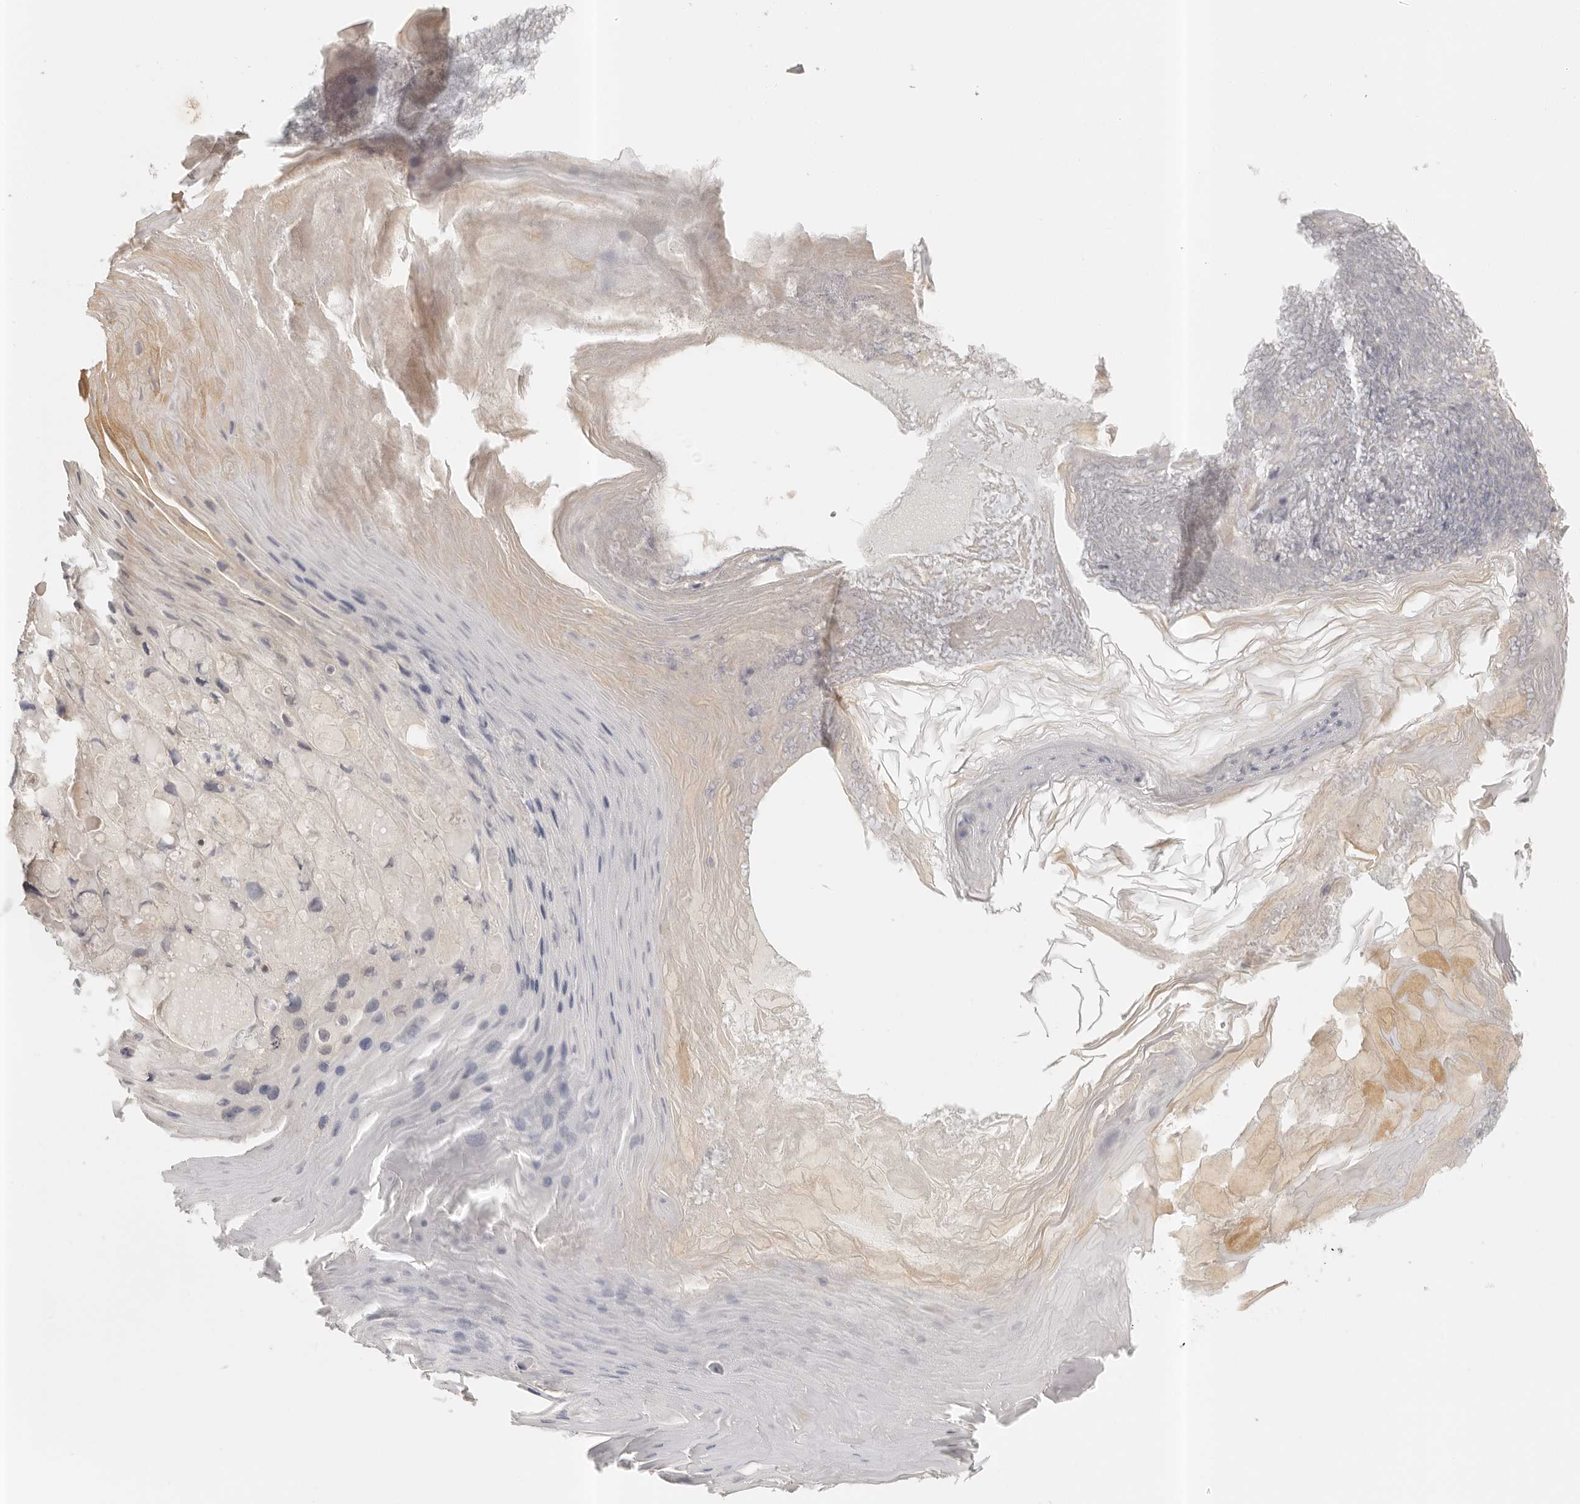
{"staining": {"intensity": "moderate", "quantity": "25%-75%", "location": "cytoplasmic/membranous"}, "tissue": "skin cancer", "cell_type": "Tumor cells", "image_type": "cancer", "snomed": [{"axis": "morphology", "description": "Squamous cell carcinoma, NOS"}, {"axis": "topography", "description": "Skin"}], "caption": "Squamous cell carcinoma (skin) was stained to show a protein in brown. There is medium levels of moderate cytoplasmic/membranous staining in about 25%-75% of tumor cells.", "gene": "KDF1", "patient": {"sex": "female", "age": 88}}